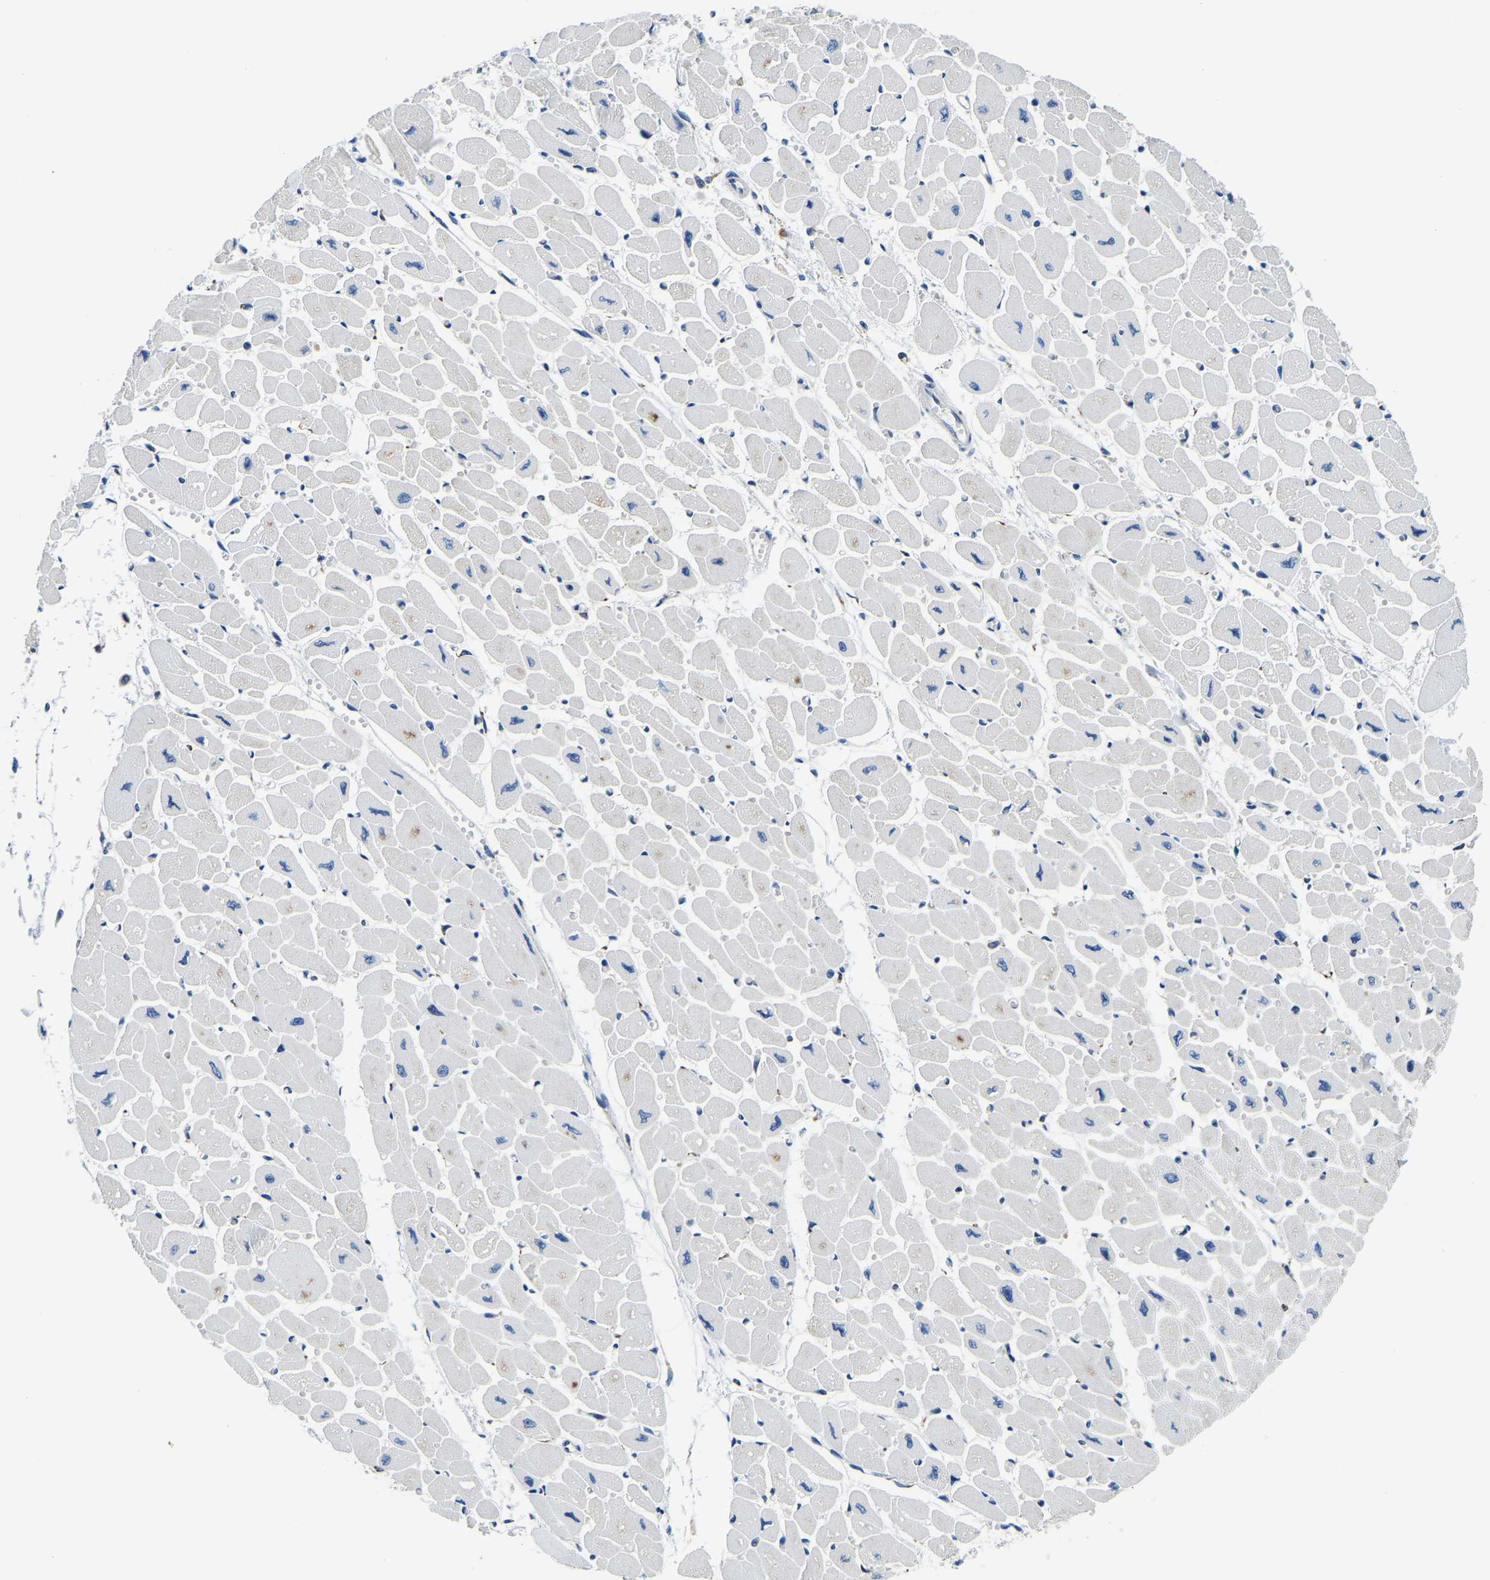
{"staining": {"intensity": "negative", "quantity": "none", "location": "none"}, "tissue": "heart muscle", "cell_type": "Cardiomyocytes", "image_type": "normal", "snomed": [{"axis": "morphology", "description": "Normal tissue, NOS"}, {"axis": "topography", "description": "Heart"}], "caption": "Immunohistochemistry micrograph of normal human heart muscle stained for a protein (brown), which reveals no staining in cardiomyocytes.", "gene": "BNIP3L", "patient": {"sex": "female", "age": 54}}